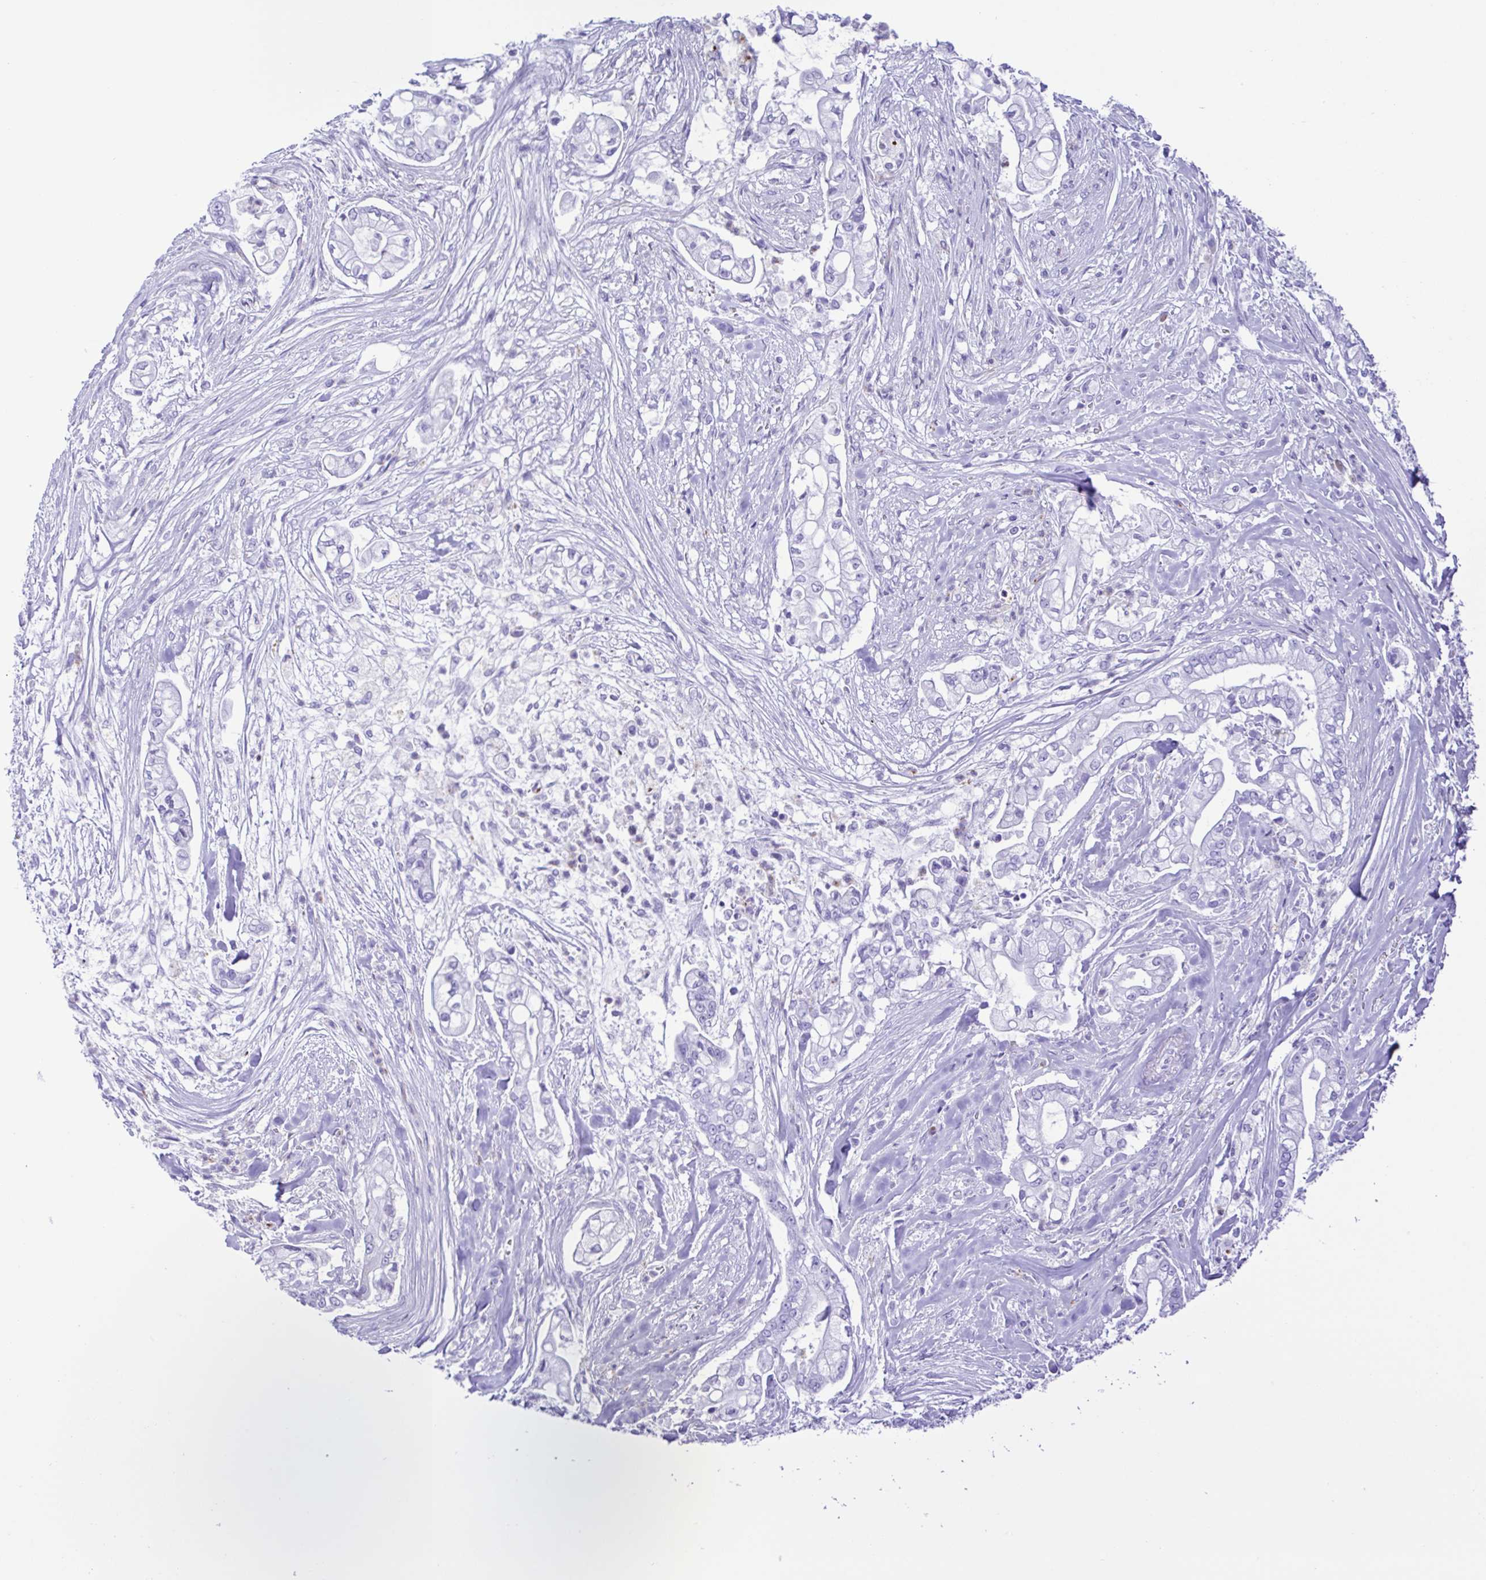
{"staining": {"intensity": "negative", "quantity": "none", "location": "none"}, "tissue": "pancreatic cancer", "cell_type": "Tumor cells", "image_type": "cancer", "snomed": [{"axis": "morphology", "description": "Adenocarcinoma, NOS"}, {"axis": "topography", "description": "Pancreas"}], "caption": "Immunohistochemistry (IHC) micrograph of neoplastic tissue: human pancreatic adenocarcinoma stained with DAB (3,3'-diaminobenzidine) displays no significant protein staining in tumor cells.", "gene": "GPR17", "patient": {"sex": "female", "age": 69}}